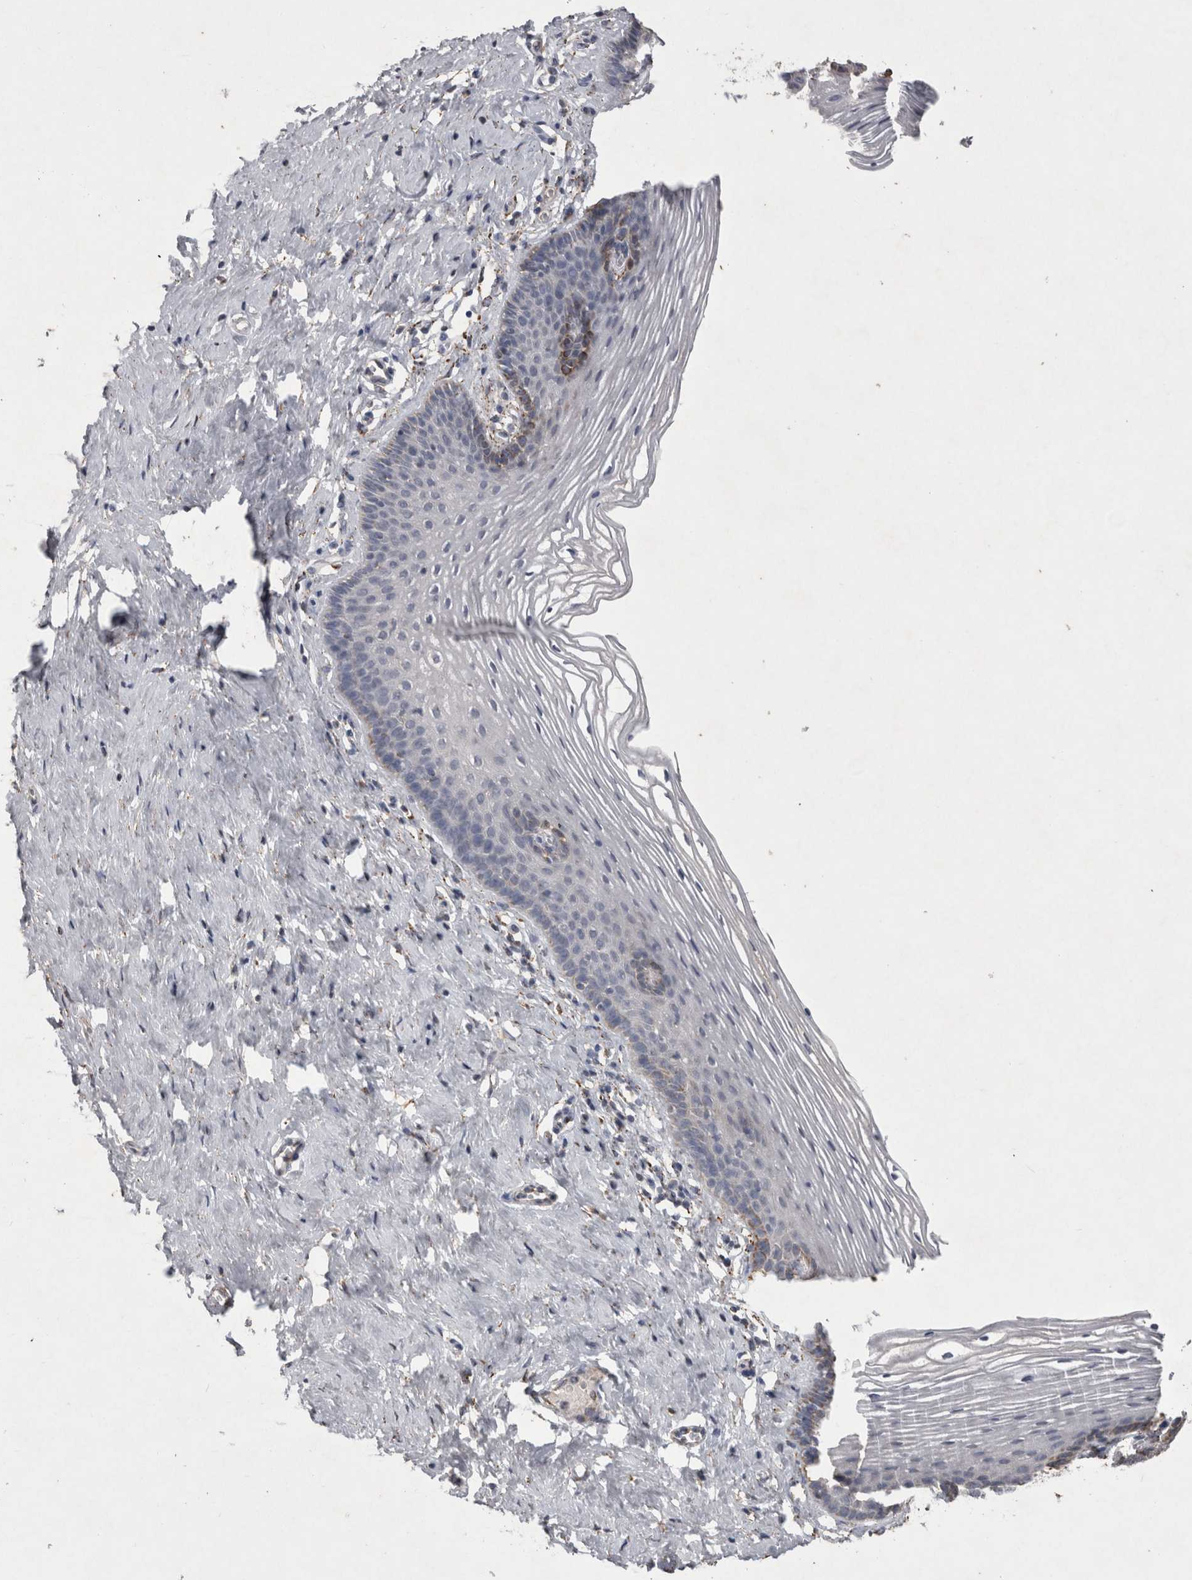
{"staining": {"intensity": "negative", "quantity": "none", "location": "none"}, "tissue": "vagina", "cell_type": "Squamous epithelial cells", "image_type": "normal", "snomed": [{"axis": "morphology", "description": "Normal tissue, NOS"}, {"axis": "topography", "description": "Vagina"}], "caption": "IHC photomicrograph of benign vagina stained for a protein (brown), which demonstrates no expression in squamous epithelial cells. Nuclei are stained in blue.", "gene": "DKK3", "patient": {"sex": "female", "age": 32}}